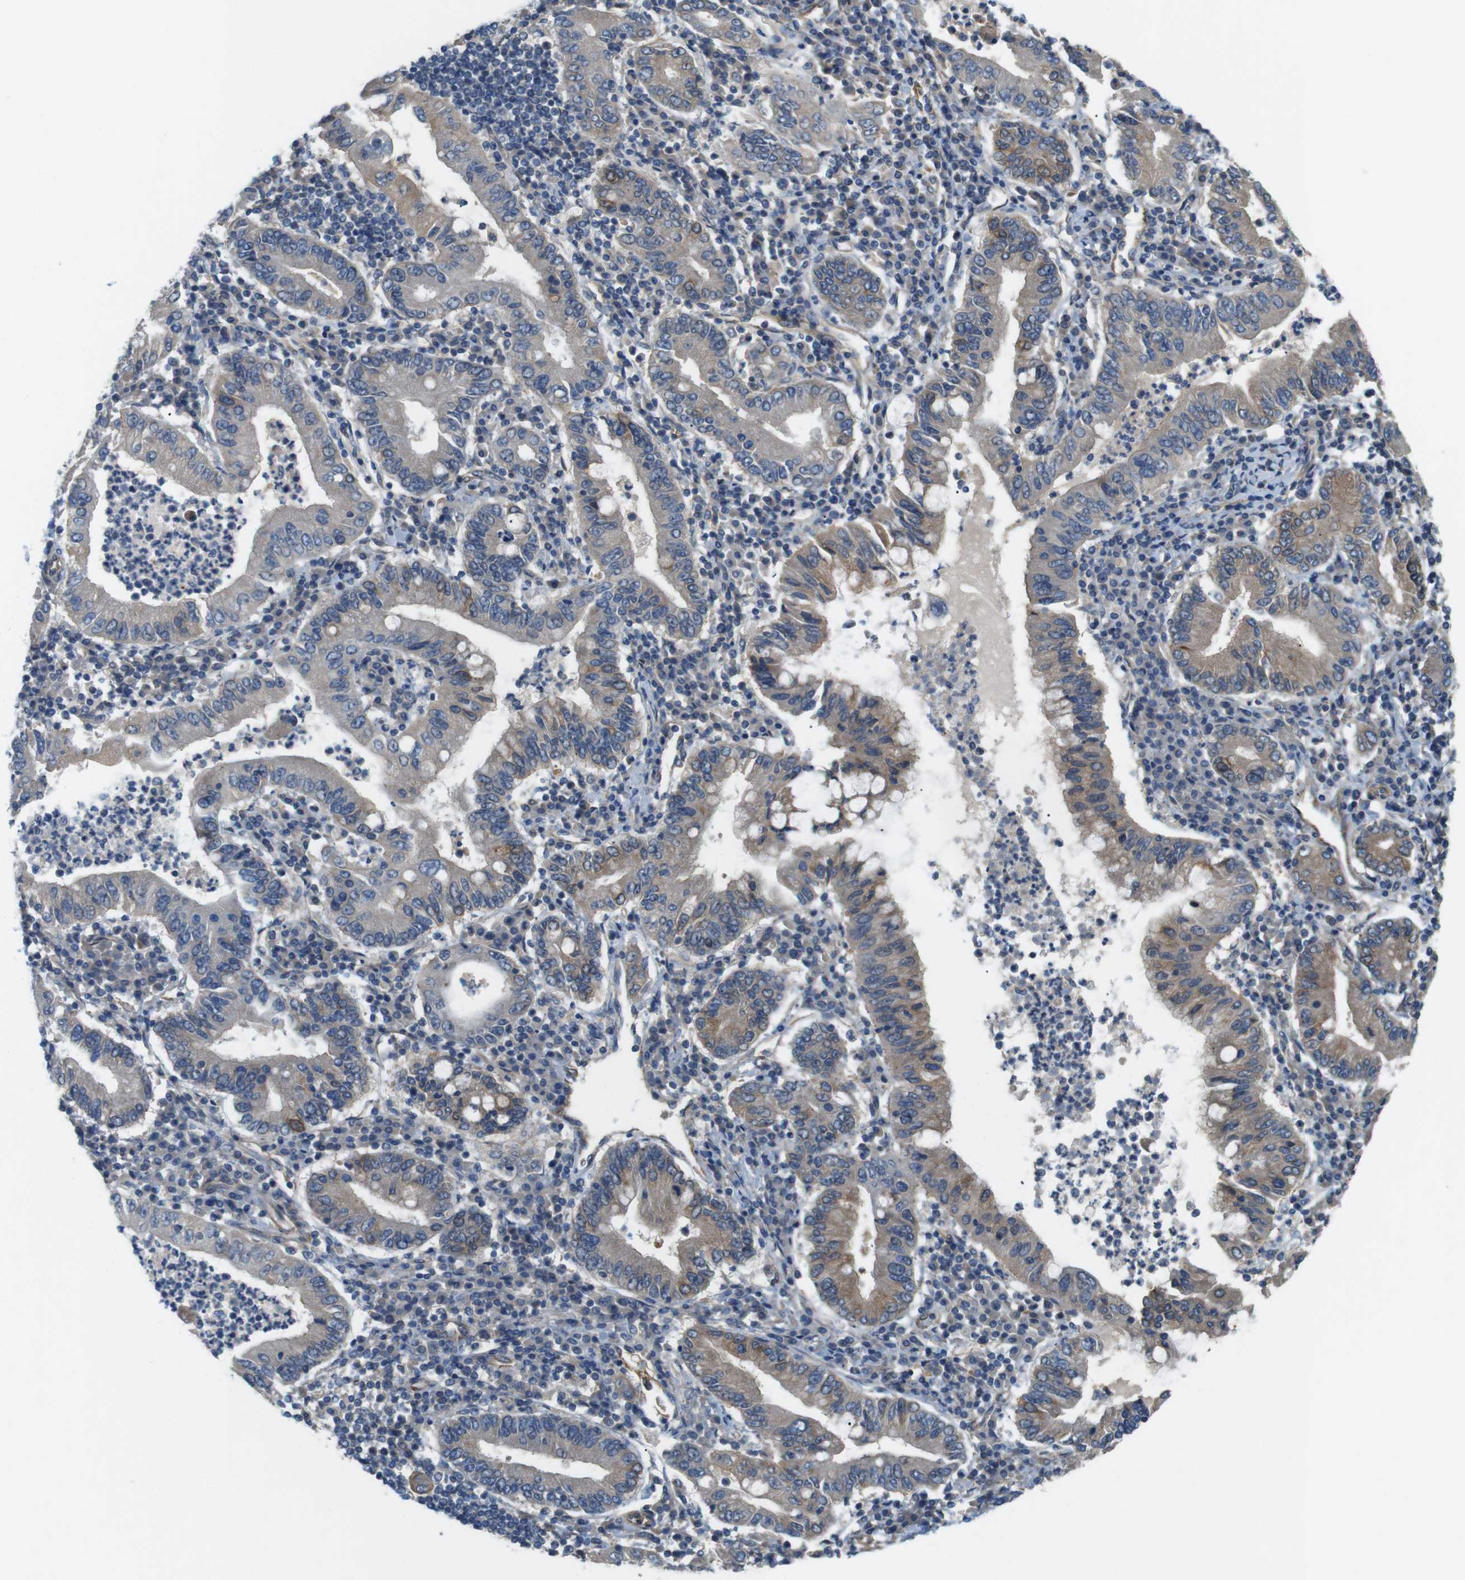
{"staining": {"intensity": "weak", "quantity": ">75%", "location": "cytoplasmic/membranous"}, "tissue": "stomach cancer", "cell_type": "Tumor cells", "image_type": "cancer", "snomed": [{"axis": "morphology", "description": "Normal tissue, NOS"}, {"axis": "morphology", "description": "Adenocarcinoma, NOS"}, {"axis": "topography", "description": "Esophagus"}, {"axis": "topography", "description": "Stomach, upper"}, {"axis": "topography", "description": "Peripheral nerve tissue"}], "caption": "Immunohistochemistry micrograph of neoplastic tissue: human stomach cancer stained using immunohistochemistry (IHC) reveals low levels of weak protein expression localized specifically in the cytoplasmic/membranous of tumor cells, appearing as a cytoplasmic/membranous brown color.", "gene": "BVES", "patient": {"sex": "male", "age": 62}}